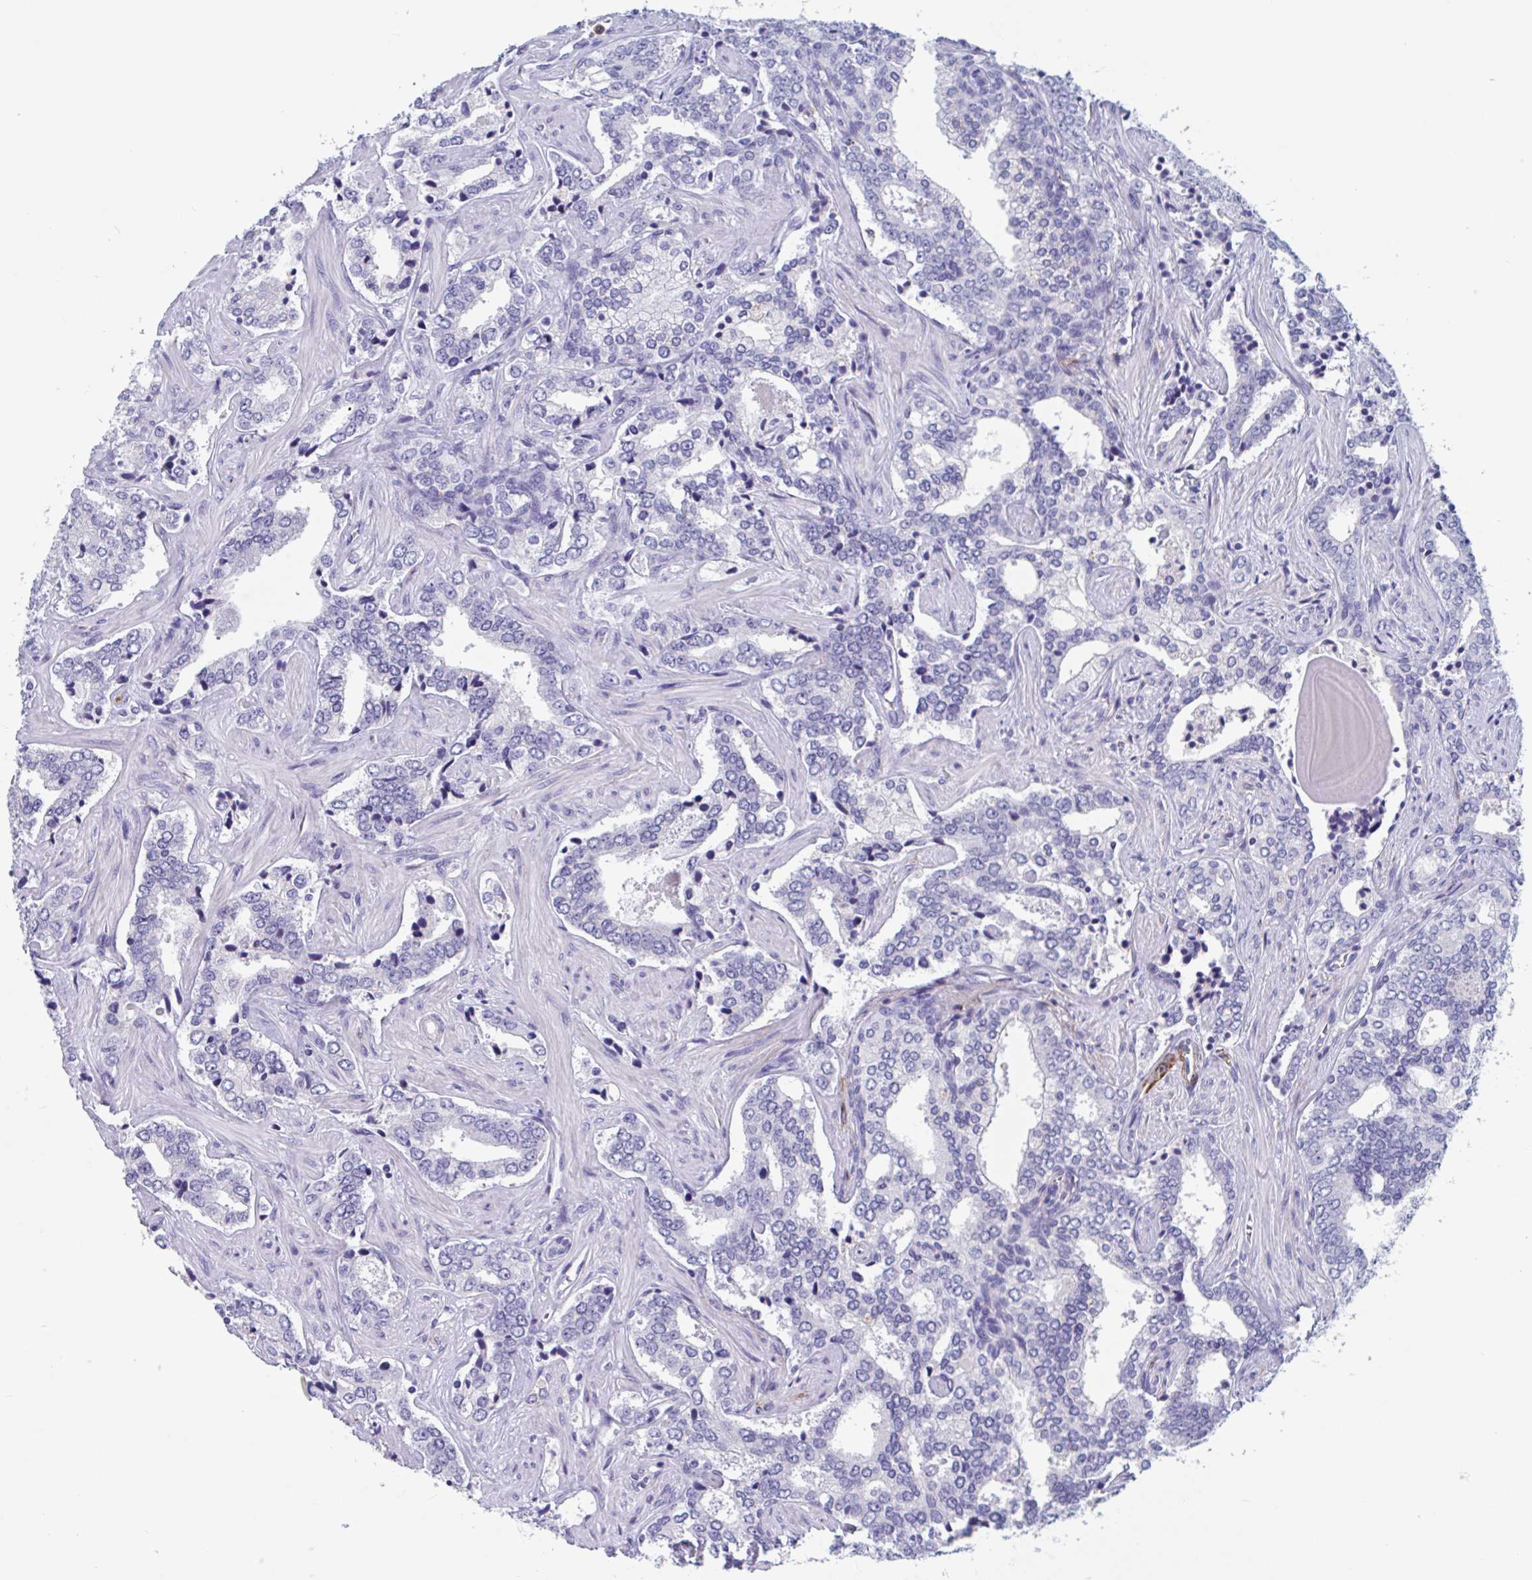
{"staining": {"intensity": "negative", "quantity": "none", "location": "none"}, "tissue": "prostate cancer", "cell_type": "Tumor cells", "image_type": "cancer", "snomed": [{"axis": "morphology", "description": "Adenocarcinoma, High grade"}, {"axis": "topography", "description": "Prostate"}], "caption": "Immunohistochemical staining of adenocarcinoma (high-grade) (prostate) displays no significant expression in tumor cells. (DAB (3,3'-diaminobenzidine) immunohistochemistry (IHC), high magnification).", "gene": "ZNHIT2", "patient": {"sex": "male", "age": 60}}